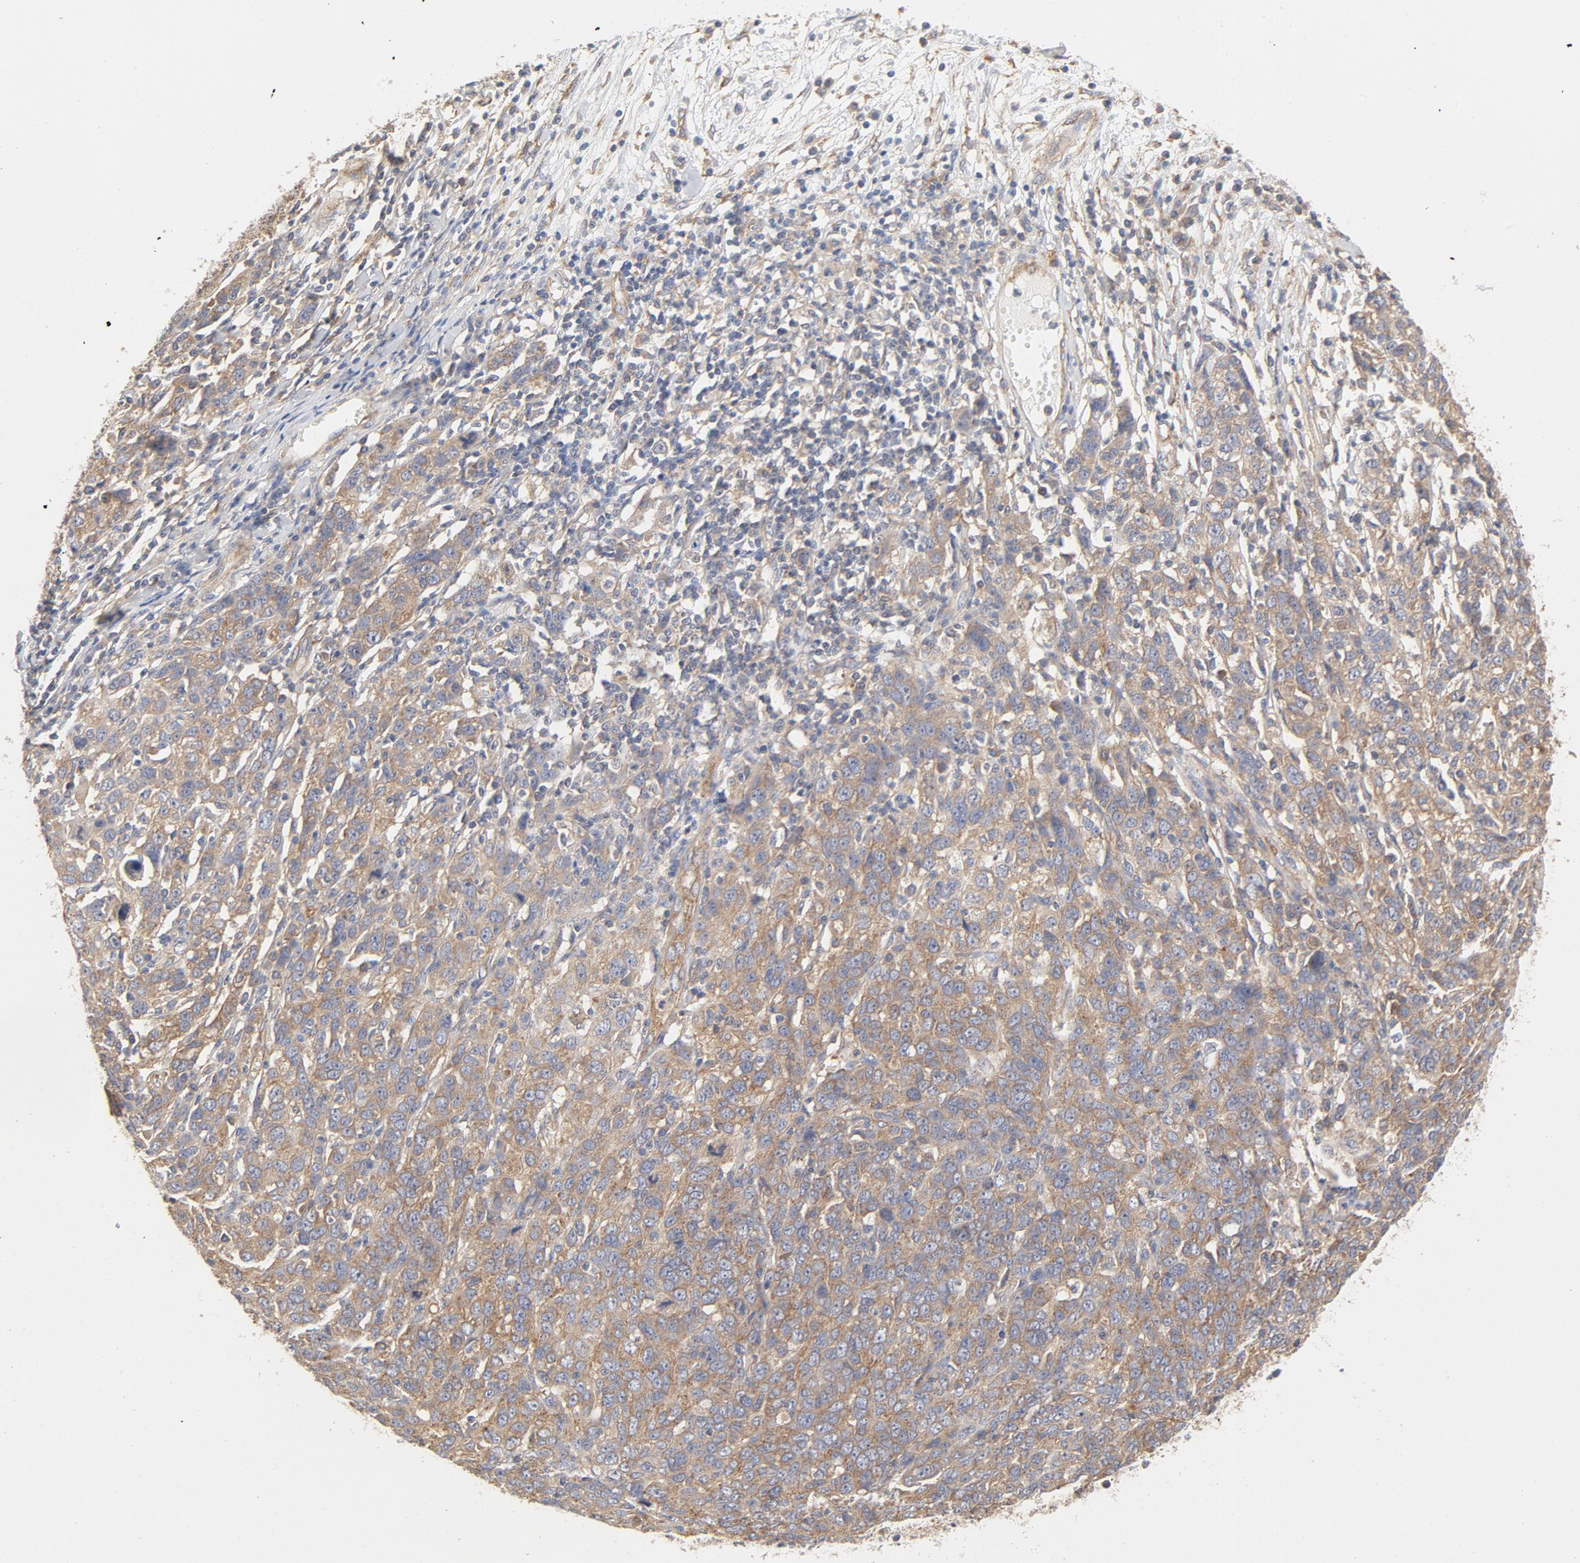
{"staining": {"intensity": "moderate", "quantity": ">75%", "location": "cytoplasmic/membranous"}, "tissue": "ovarian cancer", "cell_type": "Tumor cells", "image_type": "cancer", "snomed": [{"axis": "morphology", "description": "Cystadenocarcinoma, serous, NOS"}, {"axis": "topography", "description": "Ovary"}], "caption": "A histopathology image showing moderate cytoplasmic/membranous staining in approximately >75% of tumor cells in ovarian cancer, as visualized by brown immunohistochemical staining.", "gene": "AP2A1", "patient": {"sex": "female", "age": 71}}